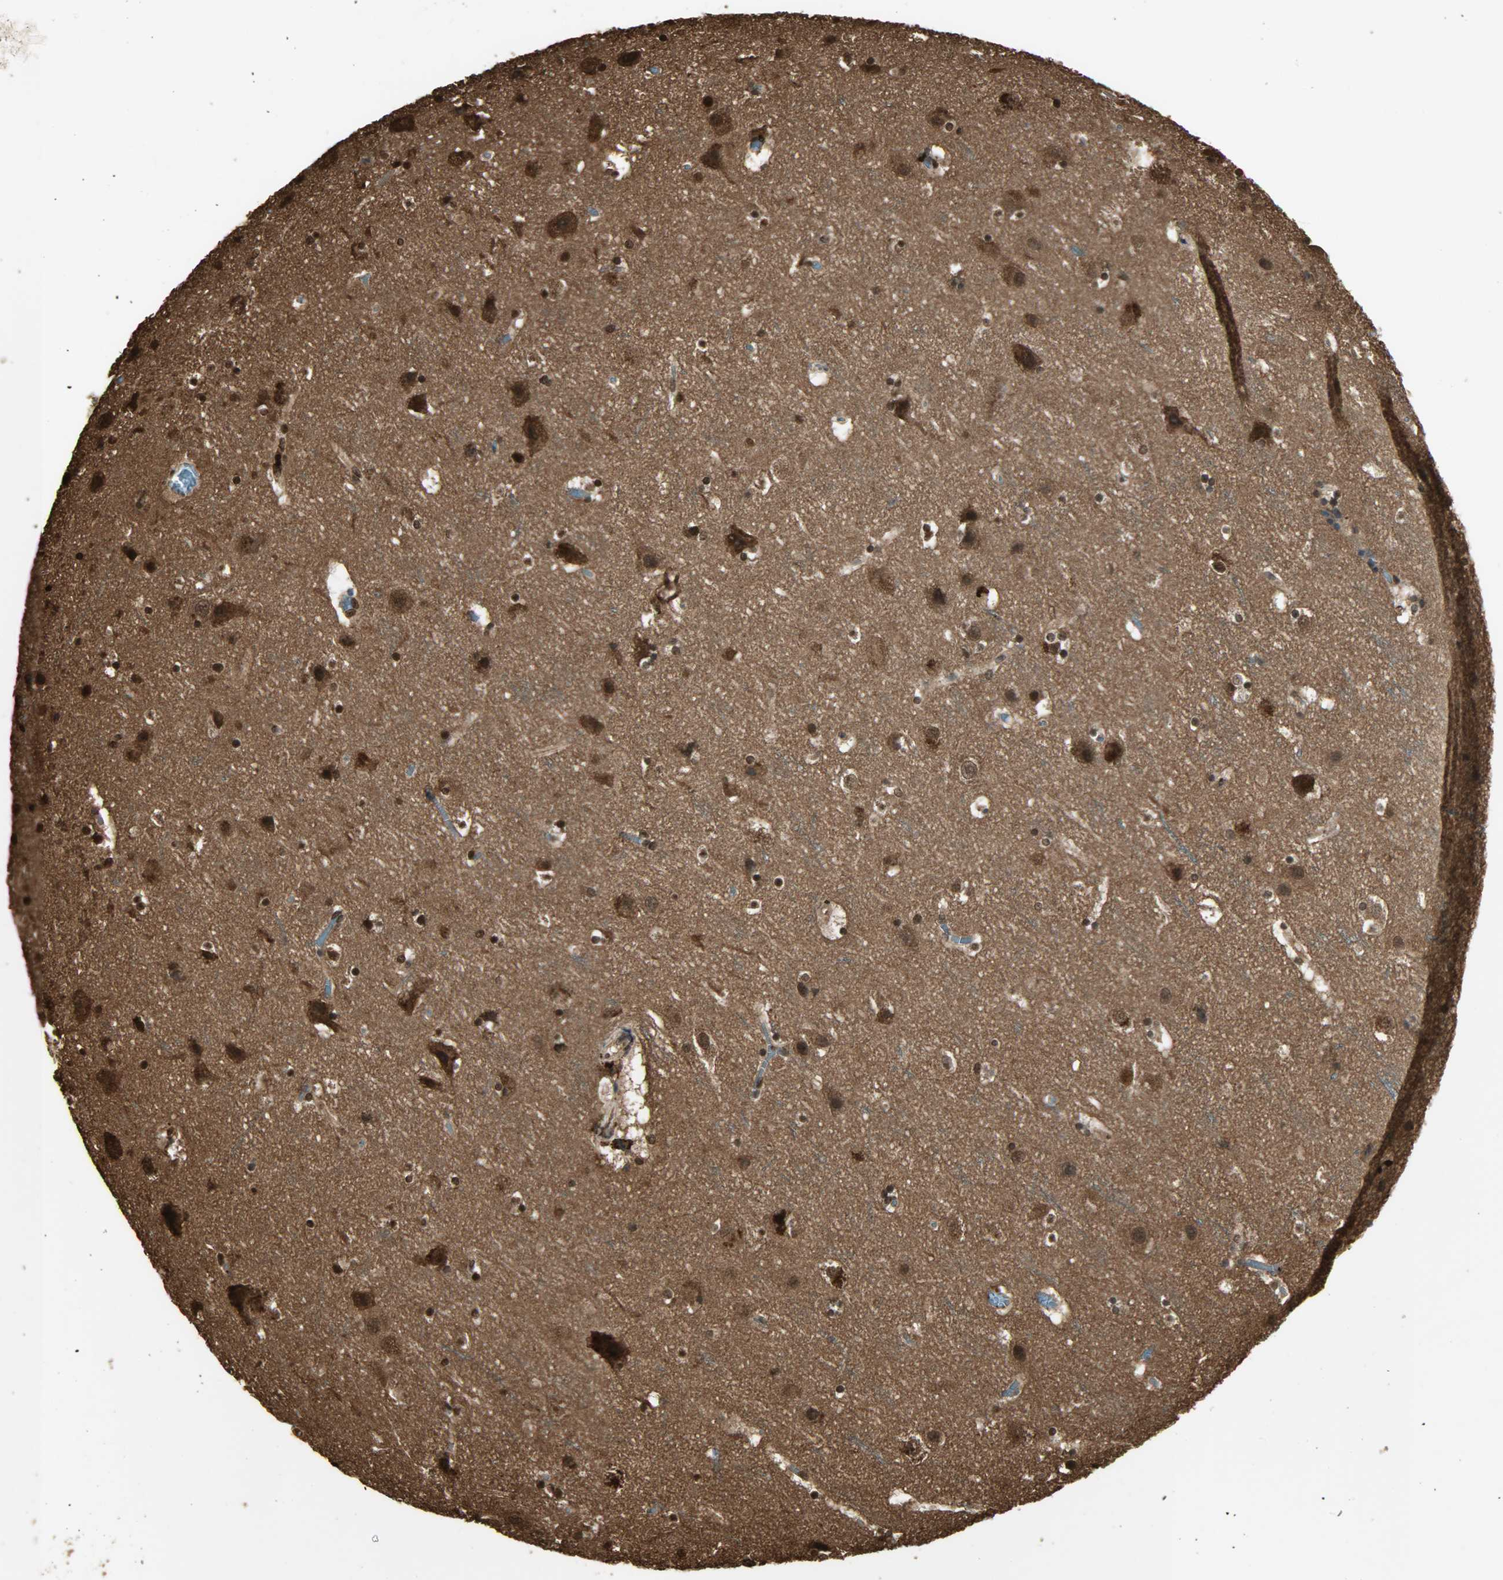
{"staining": {"intensity": "weak", "quantity": ">75%", "location": "cytoplasmic/membranous"}, "tissue": "cerebral cortex", "cell_type": "Endothelial cells", "image_type": "normal", "snomed": [{"axis": "morphology", "description": "Normal tissue, NOS"}, {"axis": "topography", "description": "Cerebral cortex"}], "caption": "Cerebral cortex was stained to show a protein in brown. There is low levels of weak cytoplasmic/membranous positivity in about >75% of endothelial cells. The protein is stained brown, and the nuclei are stained in blue (DAB IHC with brightfield microscopy, high magnification).", "gene": "YWHAZ", "patient": {"sex": "male", "age": 45}}